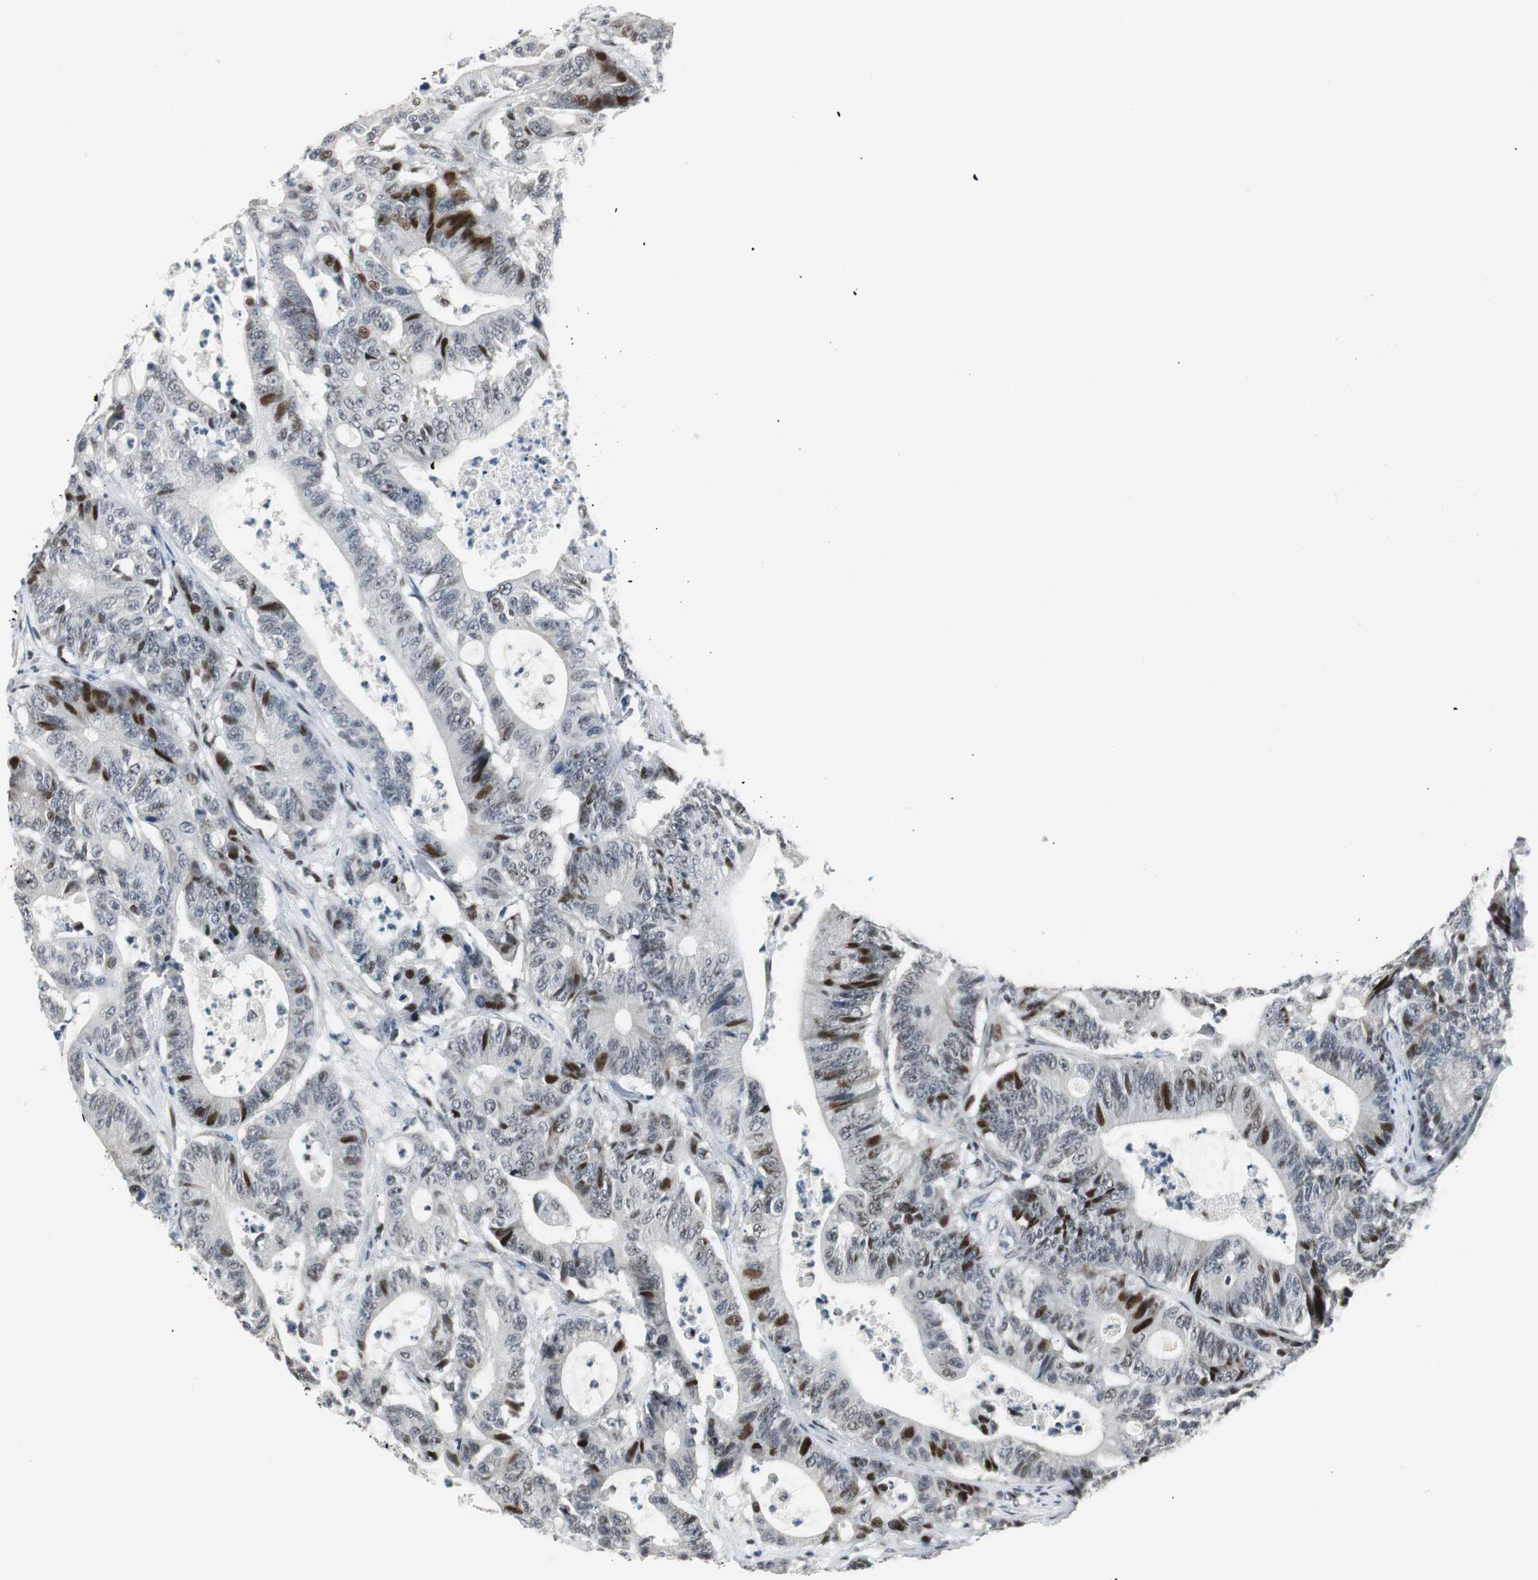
{"staining": {"intensity": "strong", "quantity": "<25%", "location": "nuclear"}, "tissue": "colorectal cancer", "cell_type": "Tumor cells", "image_type": "cancer", "snomed": [{"axis": "morphology", "description": "Adenocarcinoma, NOS"}, {"axis": "topography", "description": "Colon"}], "caption": "Colorectal cancer (adenocarcinoma) stained for a protein (brown) reveals strong nuclear positive staining in approximately <25% of tumor cells.", "gene": "RAD1", "patient": {"sex": "female", "age": 84}}